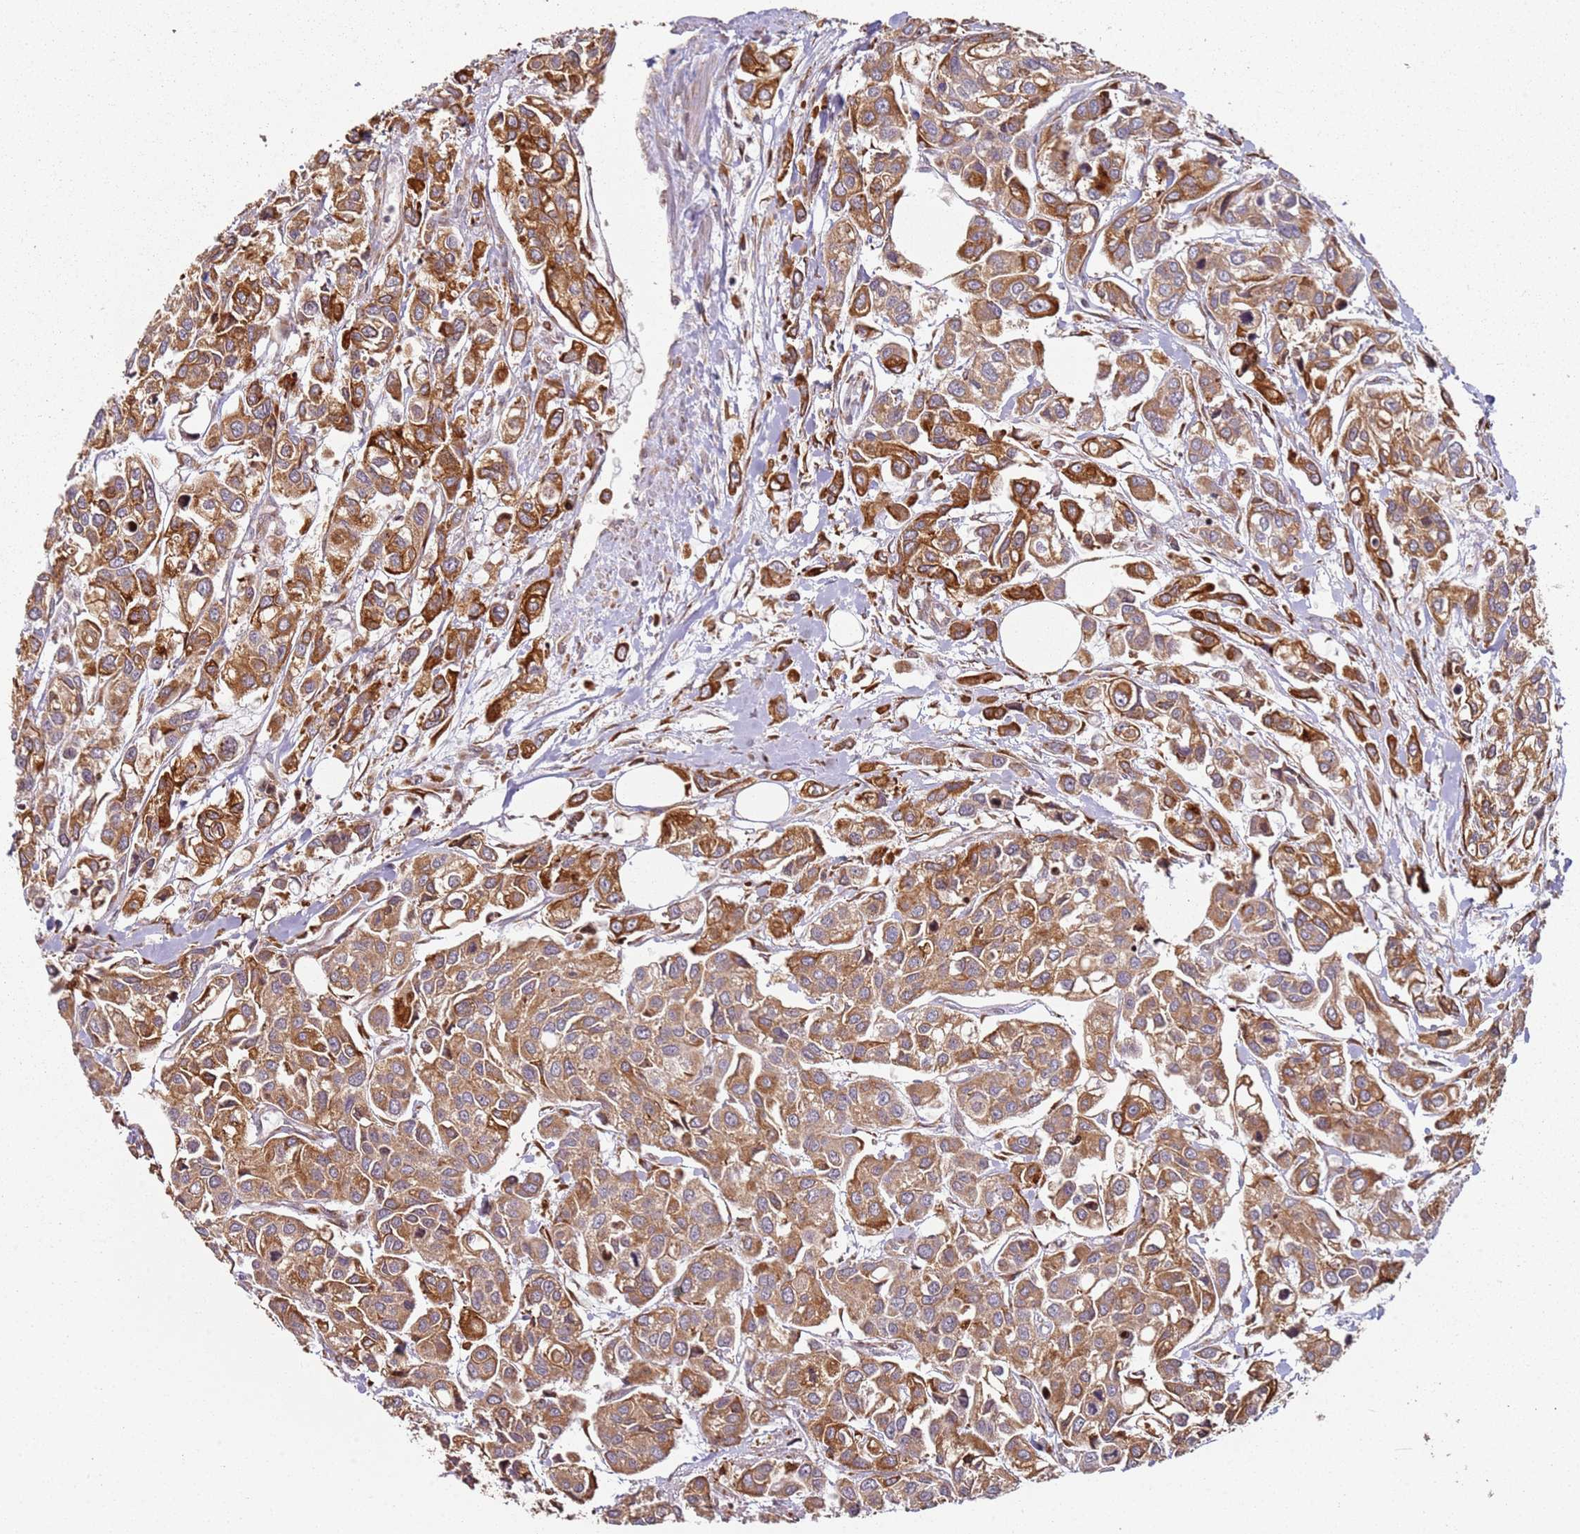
{"staining": {"intensity": "moderate", "quantity": ">75%", "location": "cytoplasmic/membranous"}, "tissue": "urothelial cancer", "cell_type": "Tumor cells", "image_type": "cancer", "snomed": [{"axis": "morphology", "description": "Urothelial carcinoma, High grade"}, {"axis": "topography", "description": "Urinary bladder"}], "caption": "Immunohistochemistry (IHC) (DAB (3,3'-diaminobenzidine)) staining of human urothelial cancer reveals moderate cytoplasmic/membranous protein expression in approximately >75% of tumor cells. Using DAB (brown) and hematoxylin (blue) stains, captured at high magnification using brightfield microscopy.", "gene": "ARFRP1", "patient": {"sex": "male", "age": 67}}